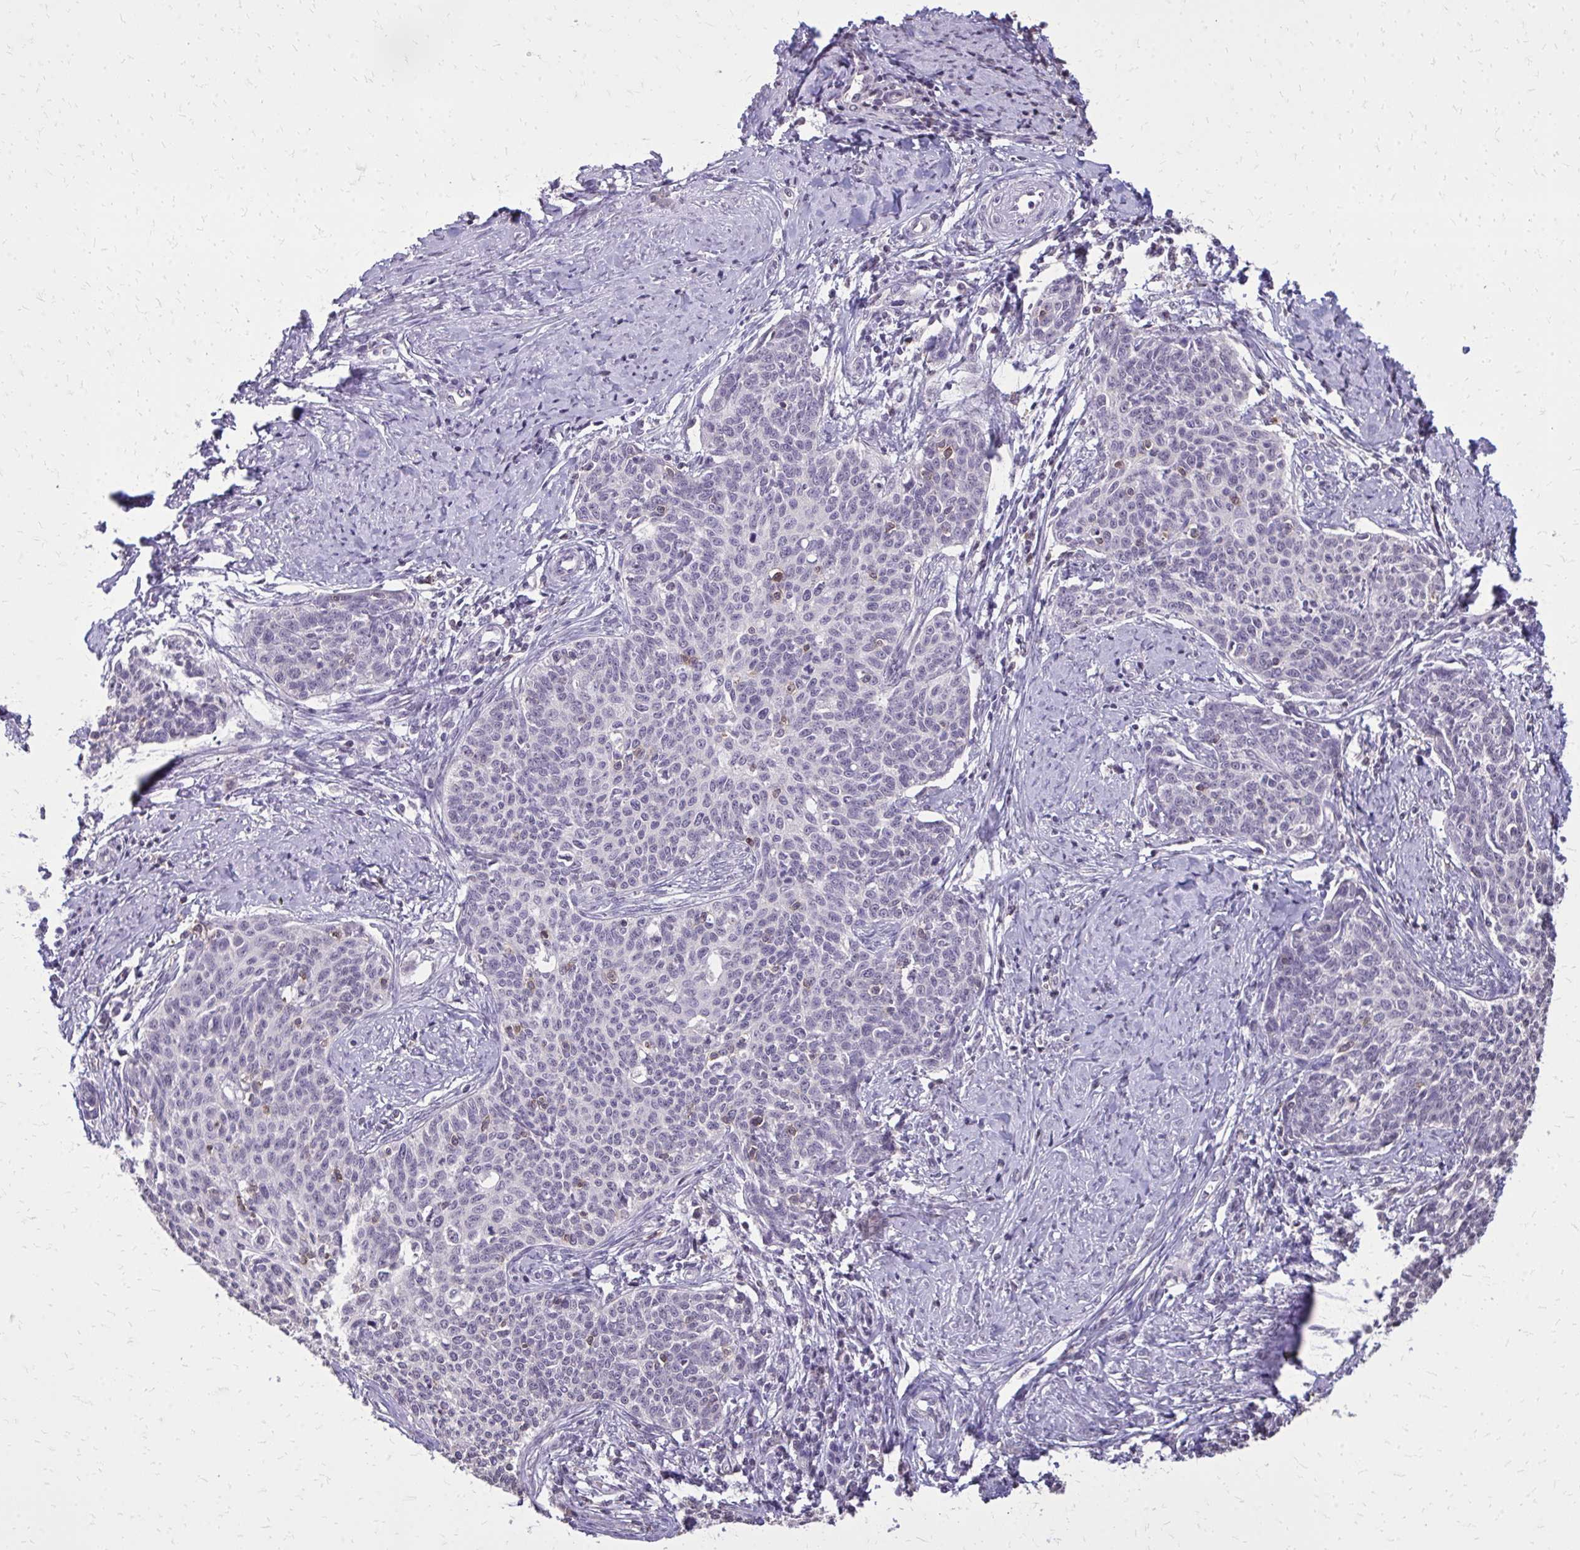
{"staining": {"intensity": "negative", "quantity": "none", "location": "none"}, "tissue": "cervical cancer", "cell_type": "Tumor cells", "image_type": "cancer", "snomed": [{"axis": "morphology", "description": "Squamous cell carcinoma, NOS"}, {"axis": "topography", "description": "Cervix"}], "caption": "The photomicrograph exhibits no staining of tumor cells in cervical cancer.", "gene": "AKAP5", "patient": {"sex": "female", "age": 39}}